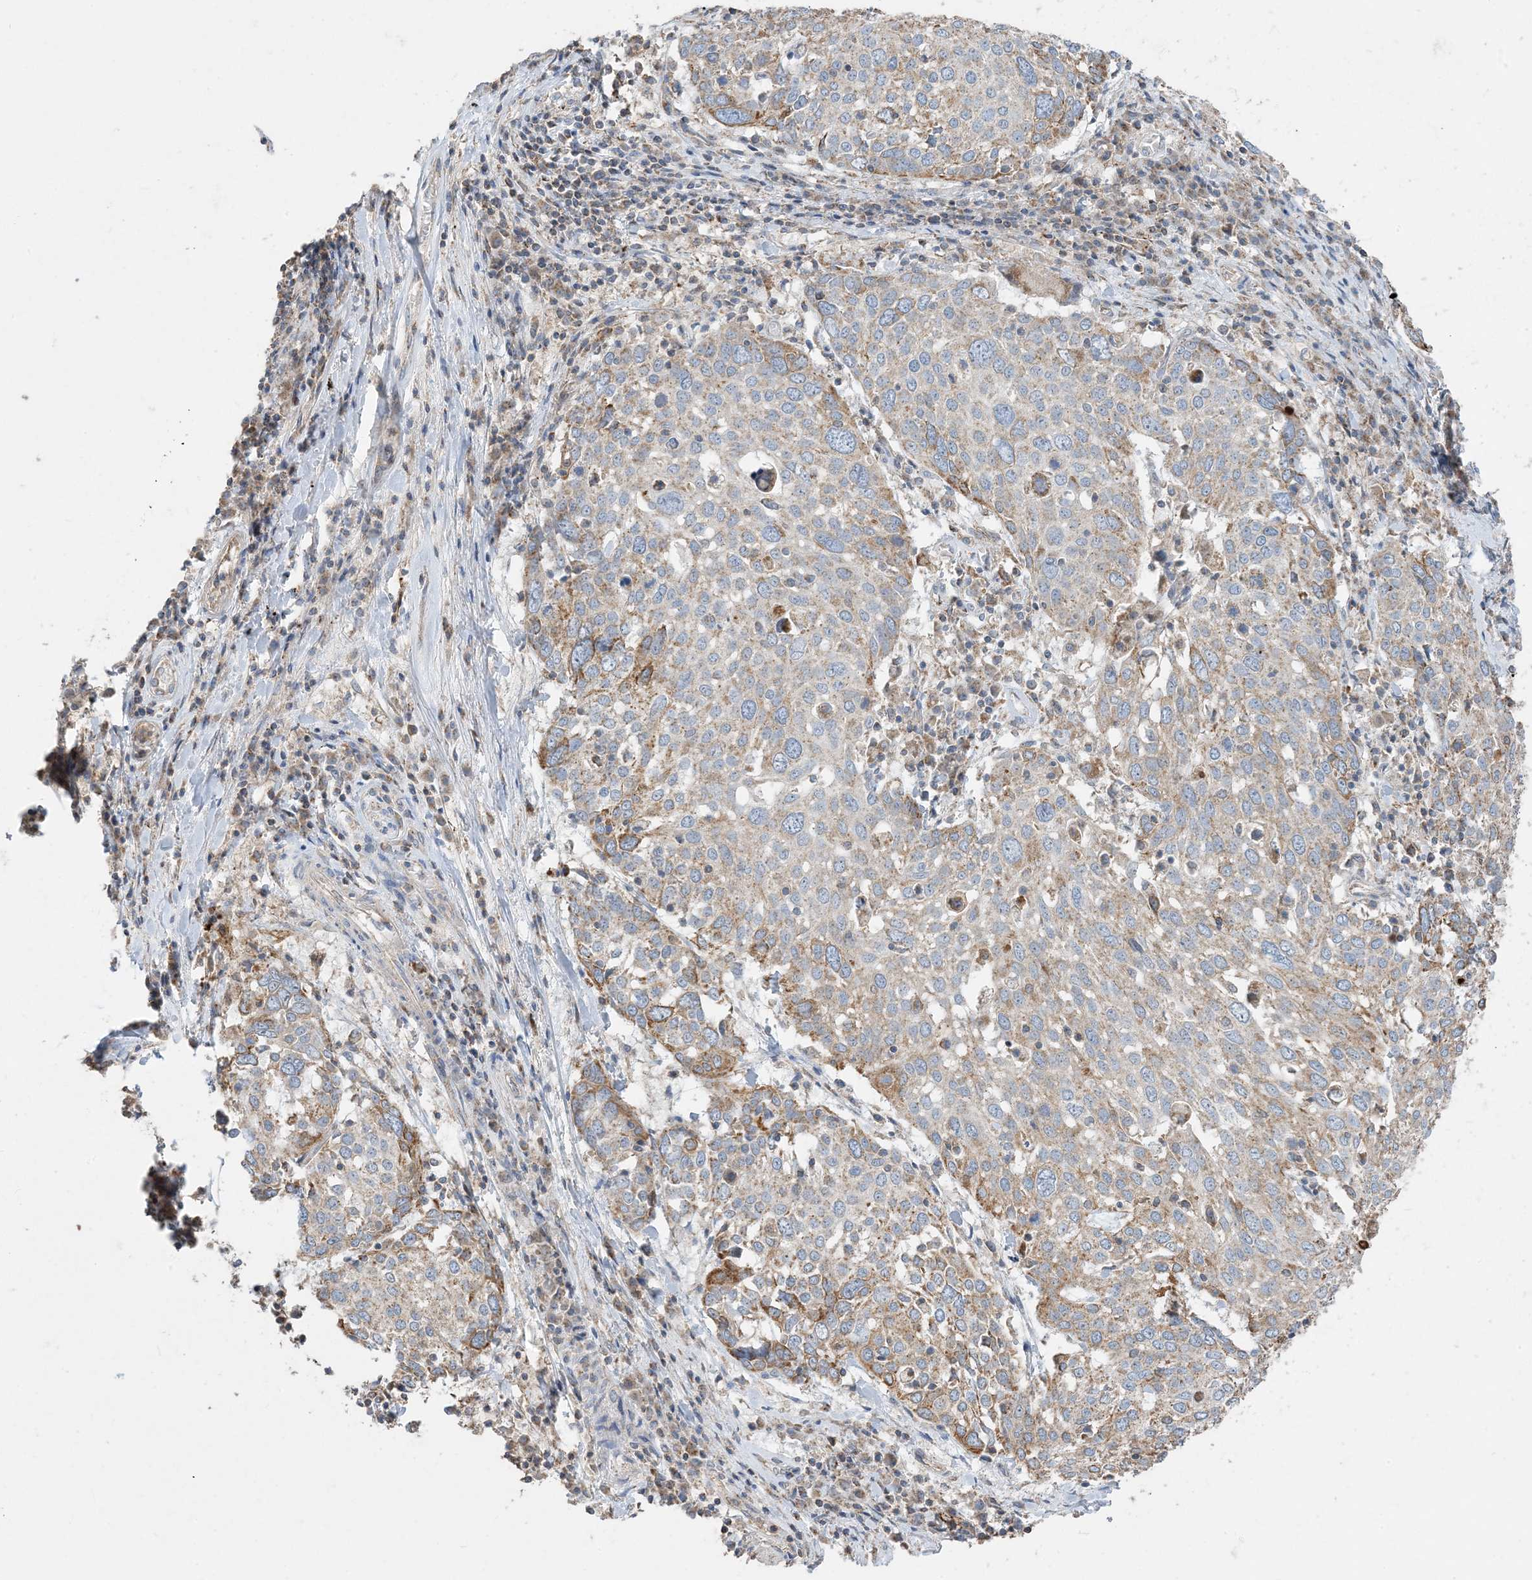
{"staining": {"intensity": "moderate", "quantity": "<25%", "location": "cytoplasmic/membranous"}, "tissue": "lung cancer", "cell_type": "Tumor cells", "image_type": "cancer", "snomed": [{"axis": "morphology", "description": "Squamous cell carcinoma, NOS"}, {"axis": "topography", "description": "Lung"}], "caption": "Immunohistochemistry staining of lung cancer, which shows low levels of moderate cytoplasmic/membranous positivity in approximately <25% of tumor cells indicating moderate cytoplasmic/membranous protein staining. The staining was performed using DAB (brown) for protein detection and nuclei were counterstained in hematoxylin (blue).", "gene": "ECHDC1", "patient": {"sex": "male", "age": 65}}